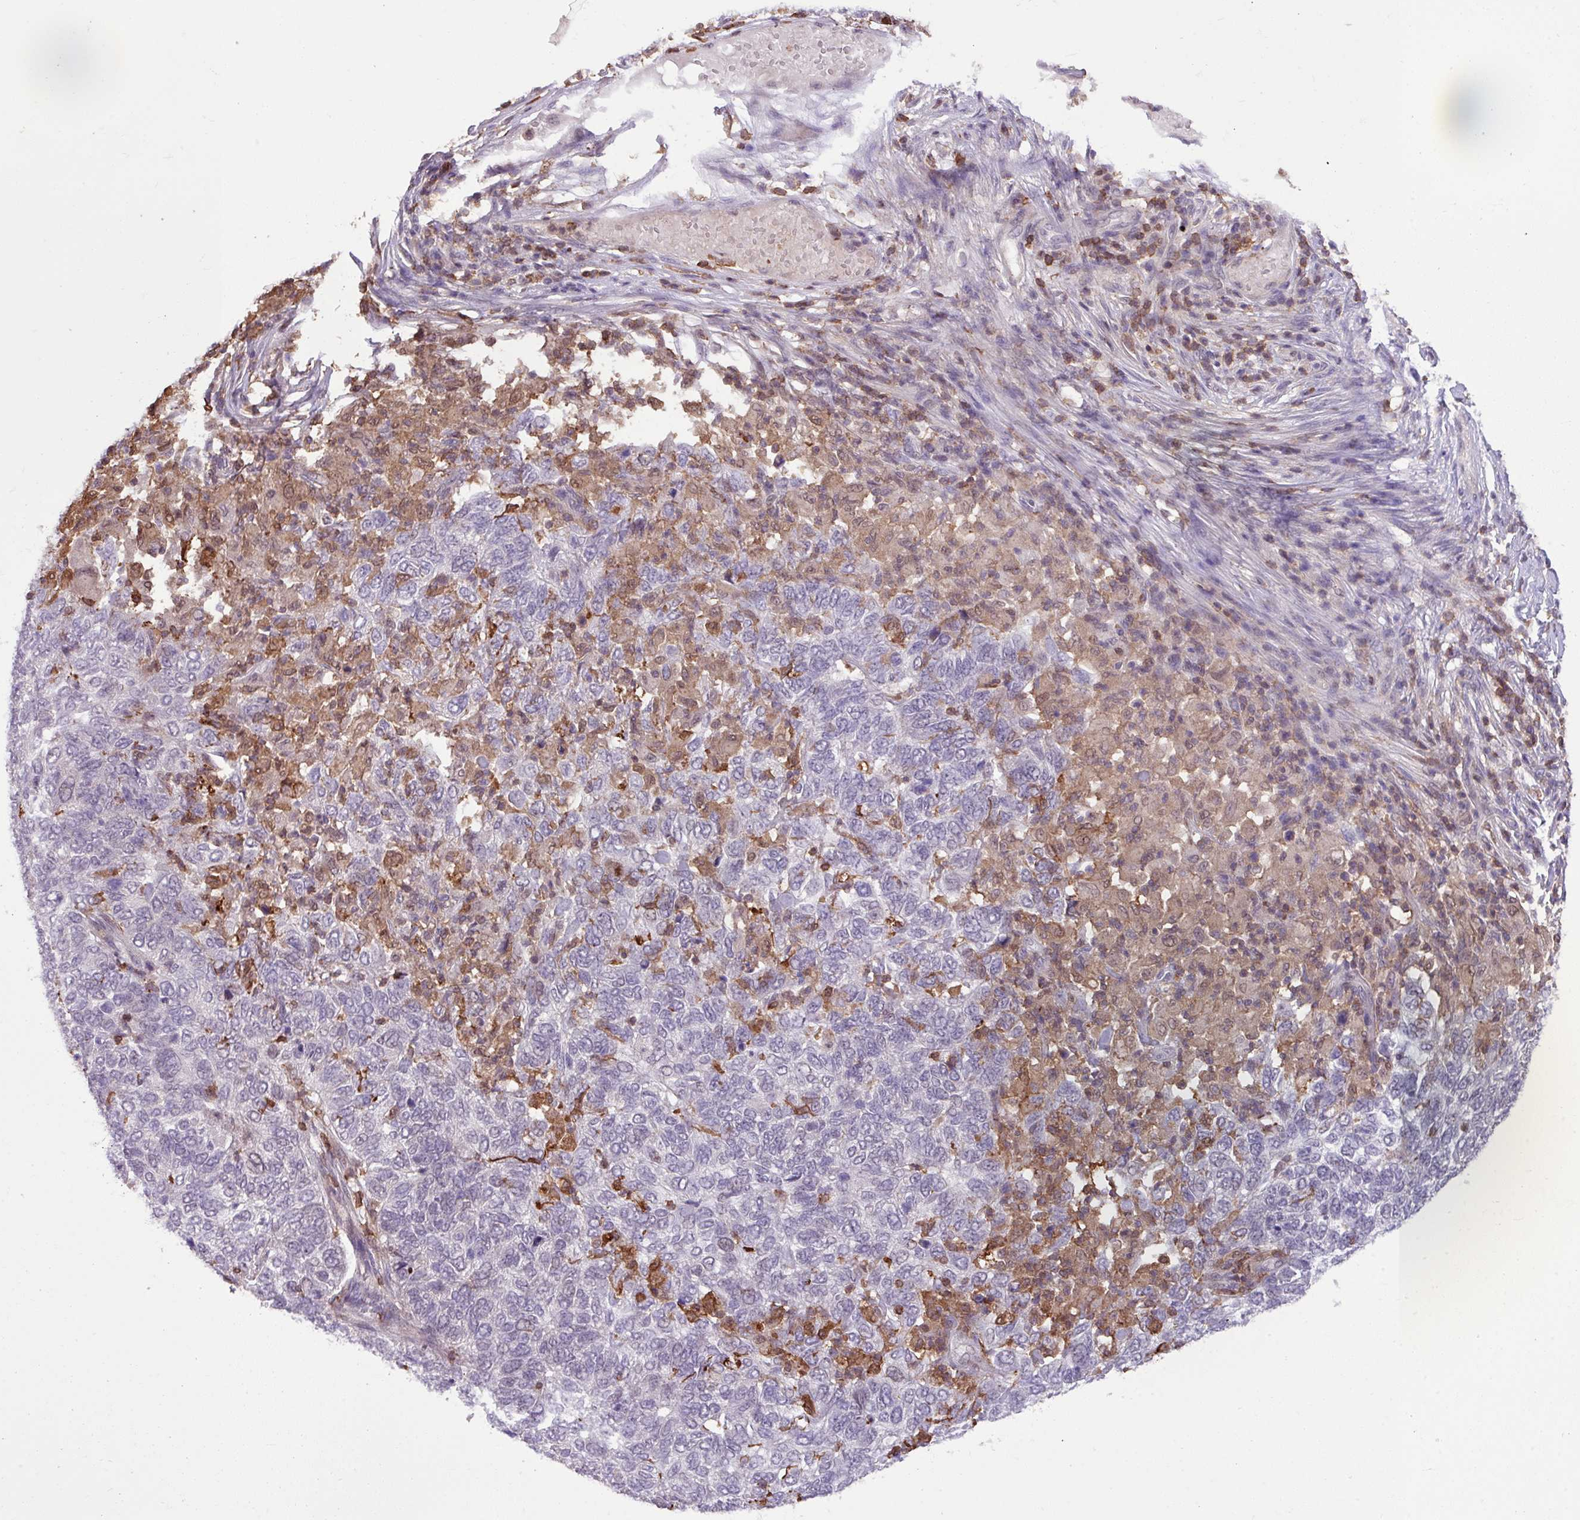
{"staining": {"intensity": "negative", "quantity": "none", "location": "none"}, "tissue": "skin cancer", "cell_type": "Tumor cells", "image_type": "cancer", "snomed": [{"axis": "morphology", "description": "Basal cell carcinoma"}, {"axis": "topography", "description": "Skin"}], "caption": "Immunohistochemistry (IHC) of basal cell carcinoma (skin) reveals no expression in tumor cells. (DAB (3,3'-diaminobenzidine) IHC with hematoxylin counter stain).", "gene": "GON7", "patient": {"sex": "female", "age": 65}}